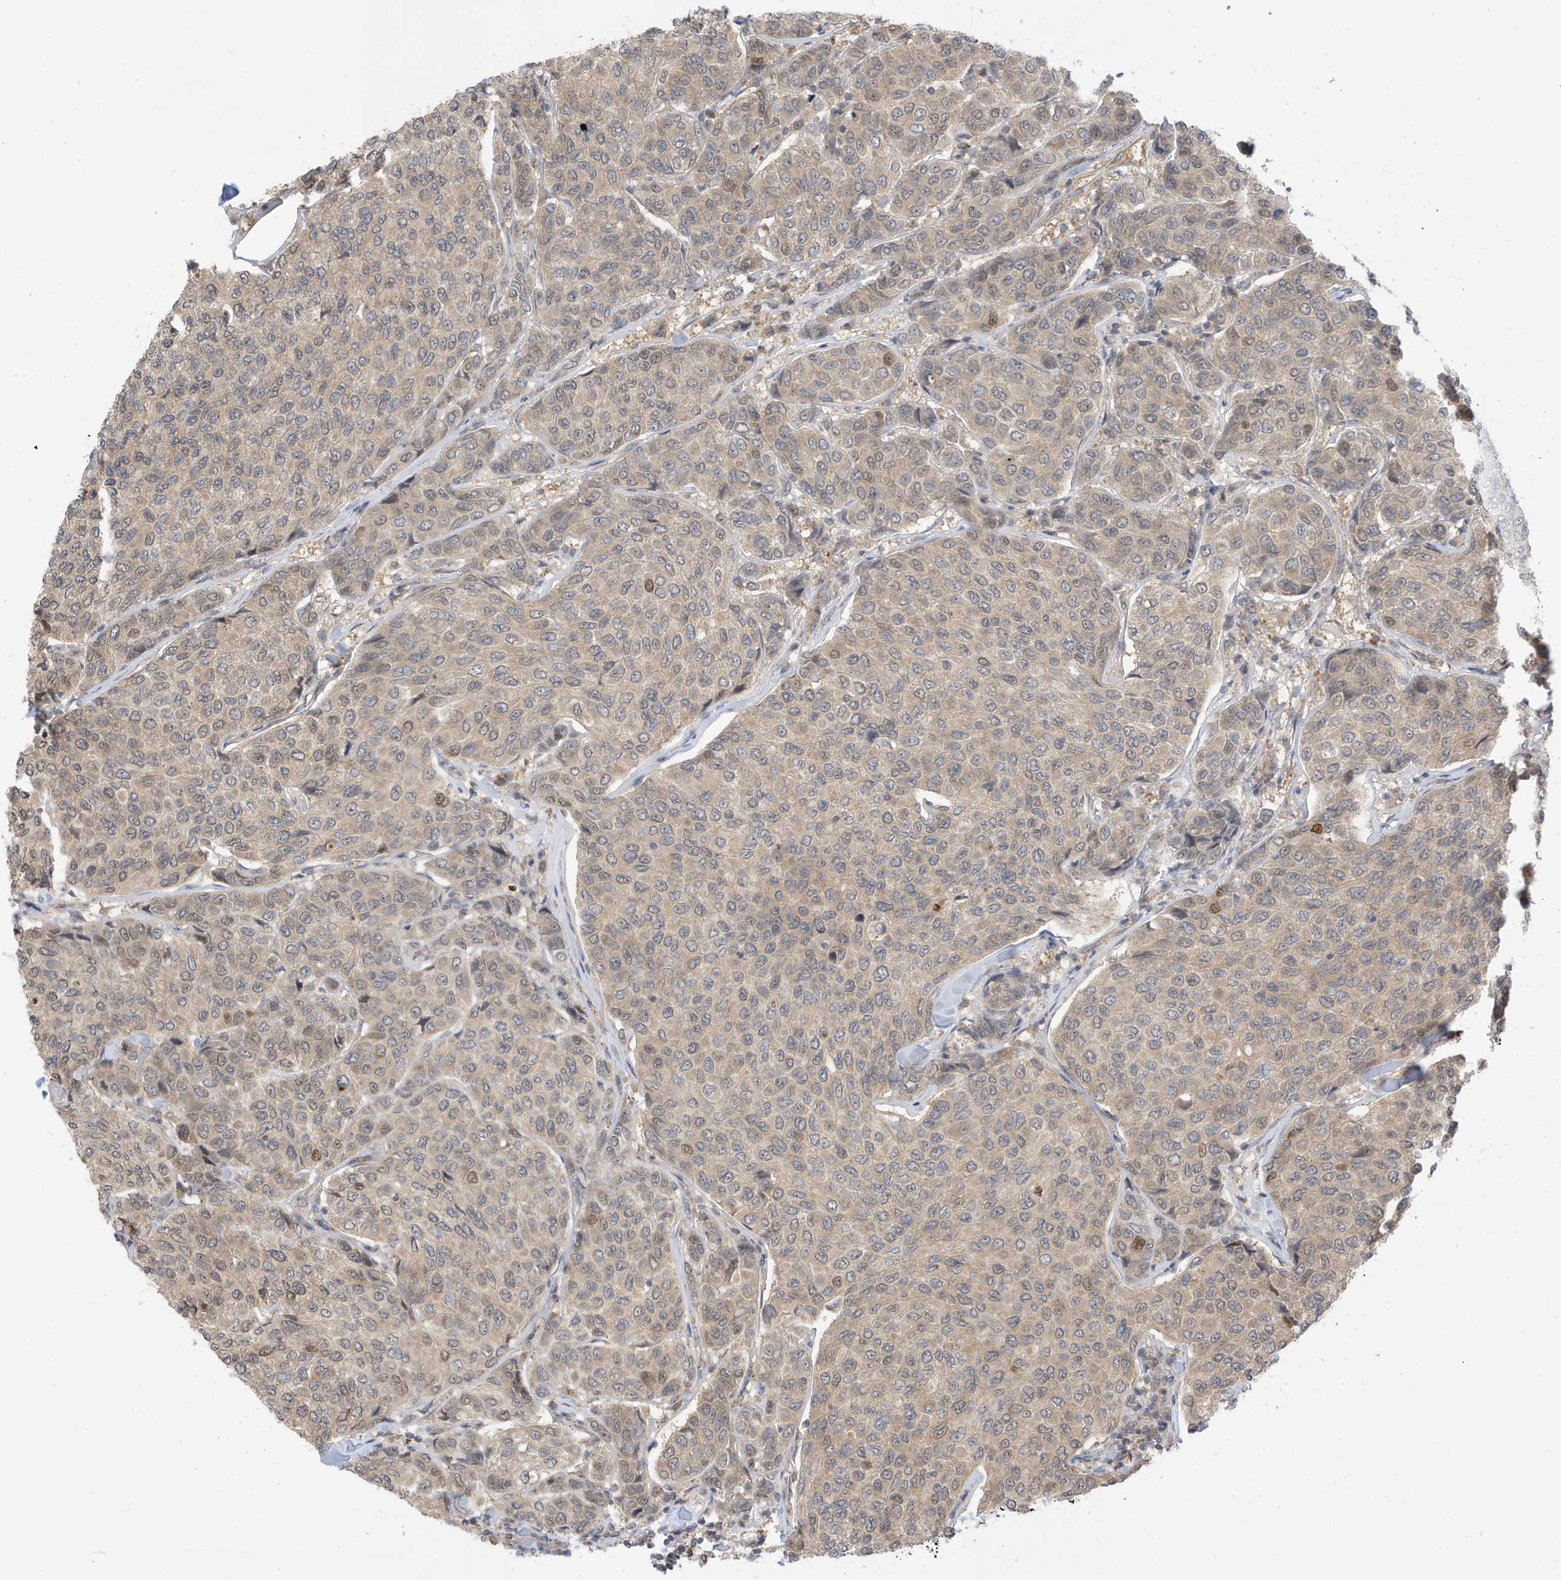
{"staining": {"intensity": "weak", "quantity": ">75%", "location": "cytoplasmic/membranous,nuclear"}, "tissue": "breast cancer", "cell_type": "Tumor cells", "image_type": "cancer", "snomed": [{"axis": "morphology", "description": "Duct carcinoma"}, {"axis": "topography", "description": "Breast"}], "caption": "Immunohistochemical staining of human invasive ductal carcinoma (breast) reveals weak cytoplasmic/membranous and nuclear protein staining in about >75% of tumor cells.", "gene": "TAB3", "patient": {"sex": "female", "age": 55}}